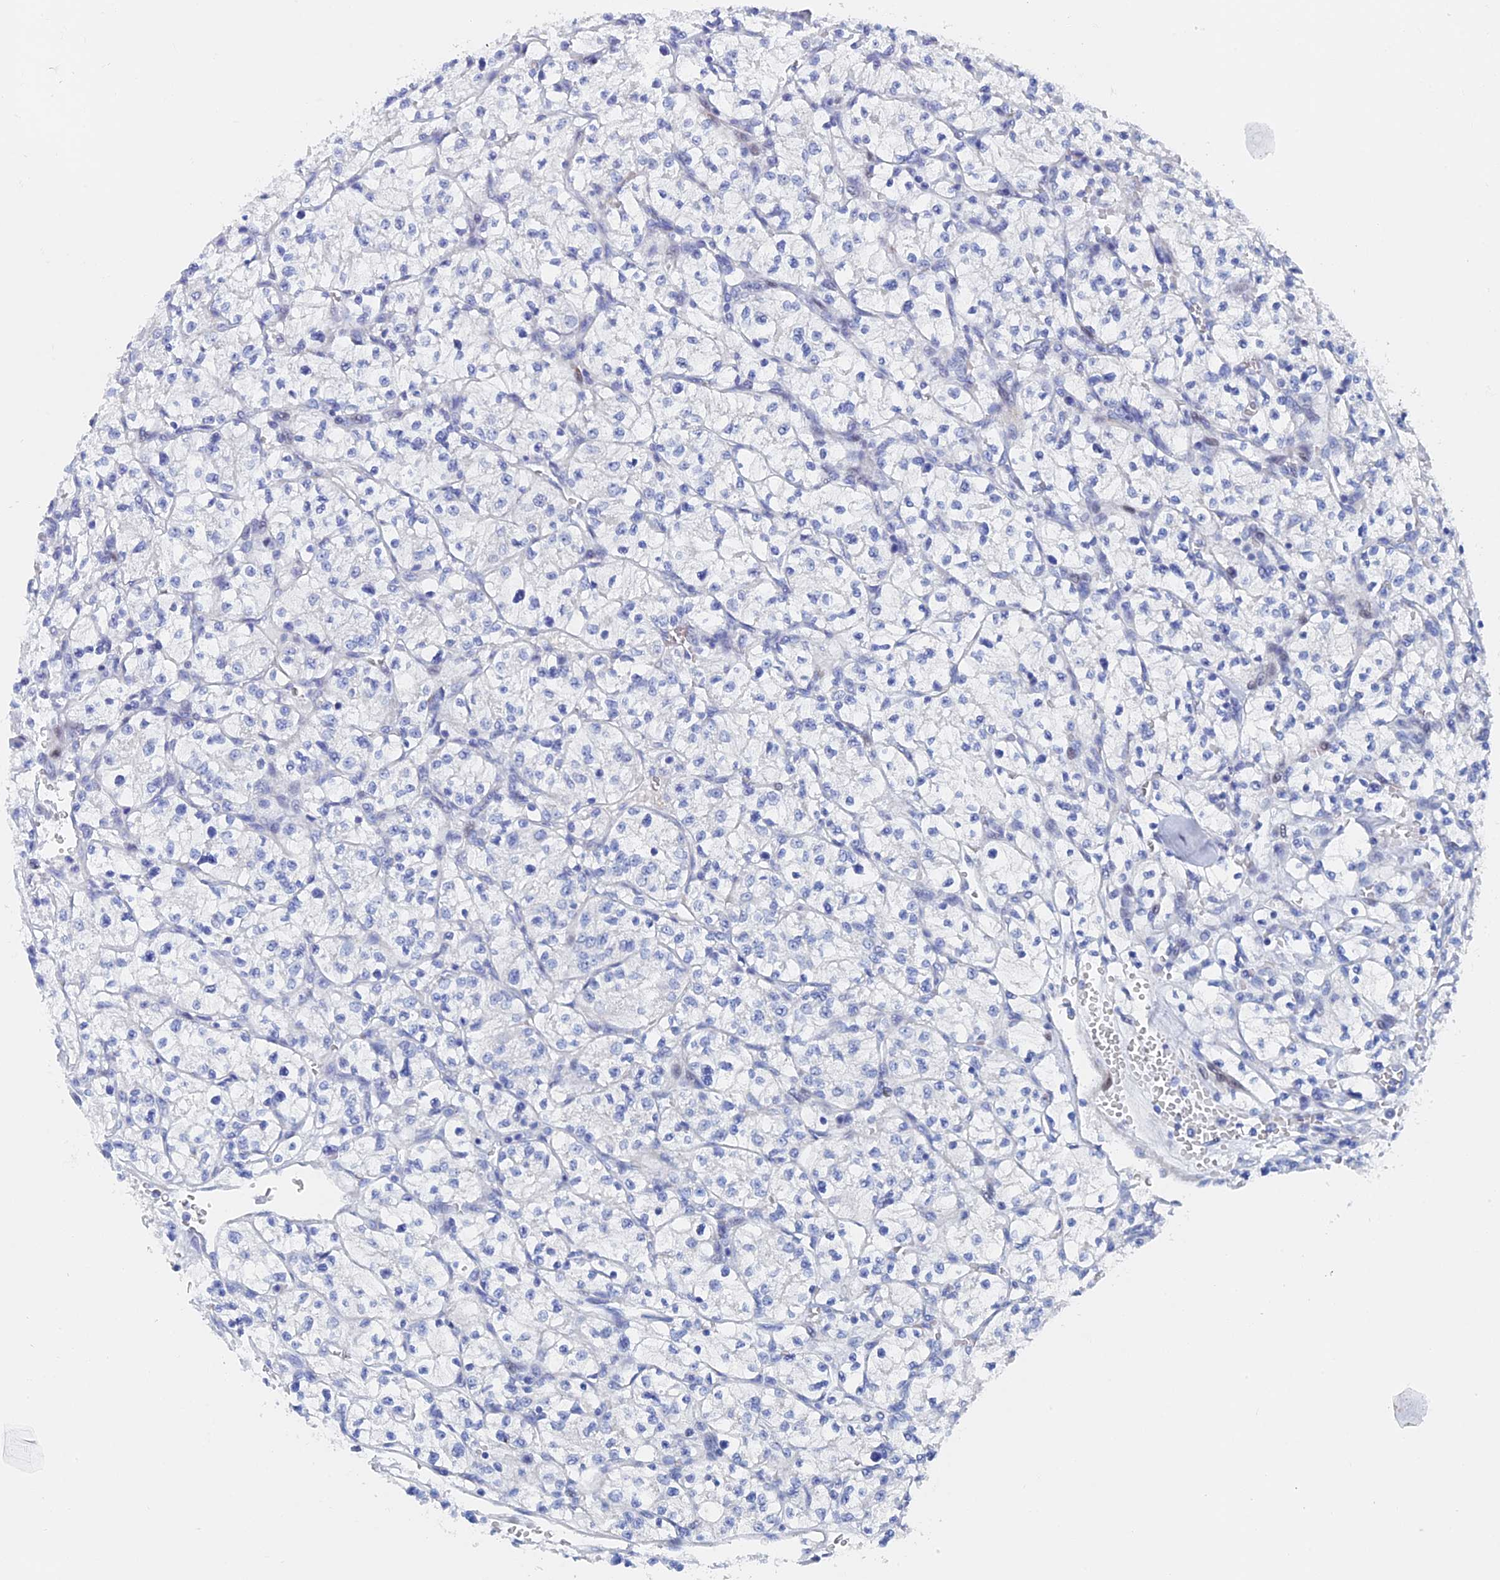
{"staining": {"intensity": "negative", "quantity": "none", "location": "none"}, "tissue": "renal cancer", "cell_type": "Tumor cells", "image_type": "cancer", "snomed": [{"axis": "morphology", "description": "Adenocarcinoma, NOS"}, {"axis": "topography", "description": "Kidney"}], "caption": "This is a micrograph of IHC staining of renal cancer (adenocarcinoma), which shows no positivity in tumor cells.", "gene": "DRGX", "patient": {"sex": "female", "age": 64}}